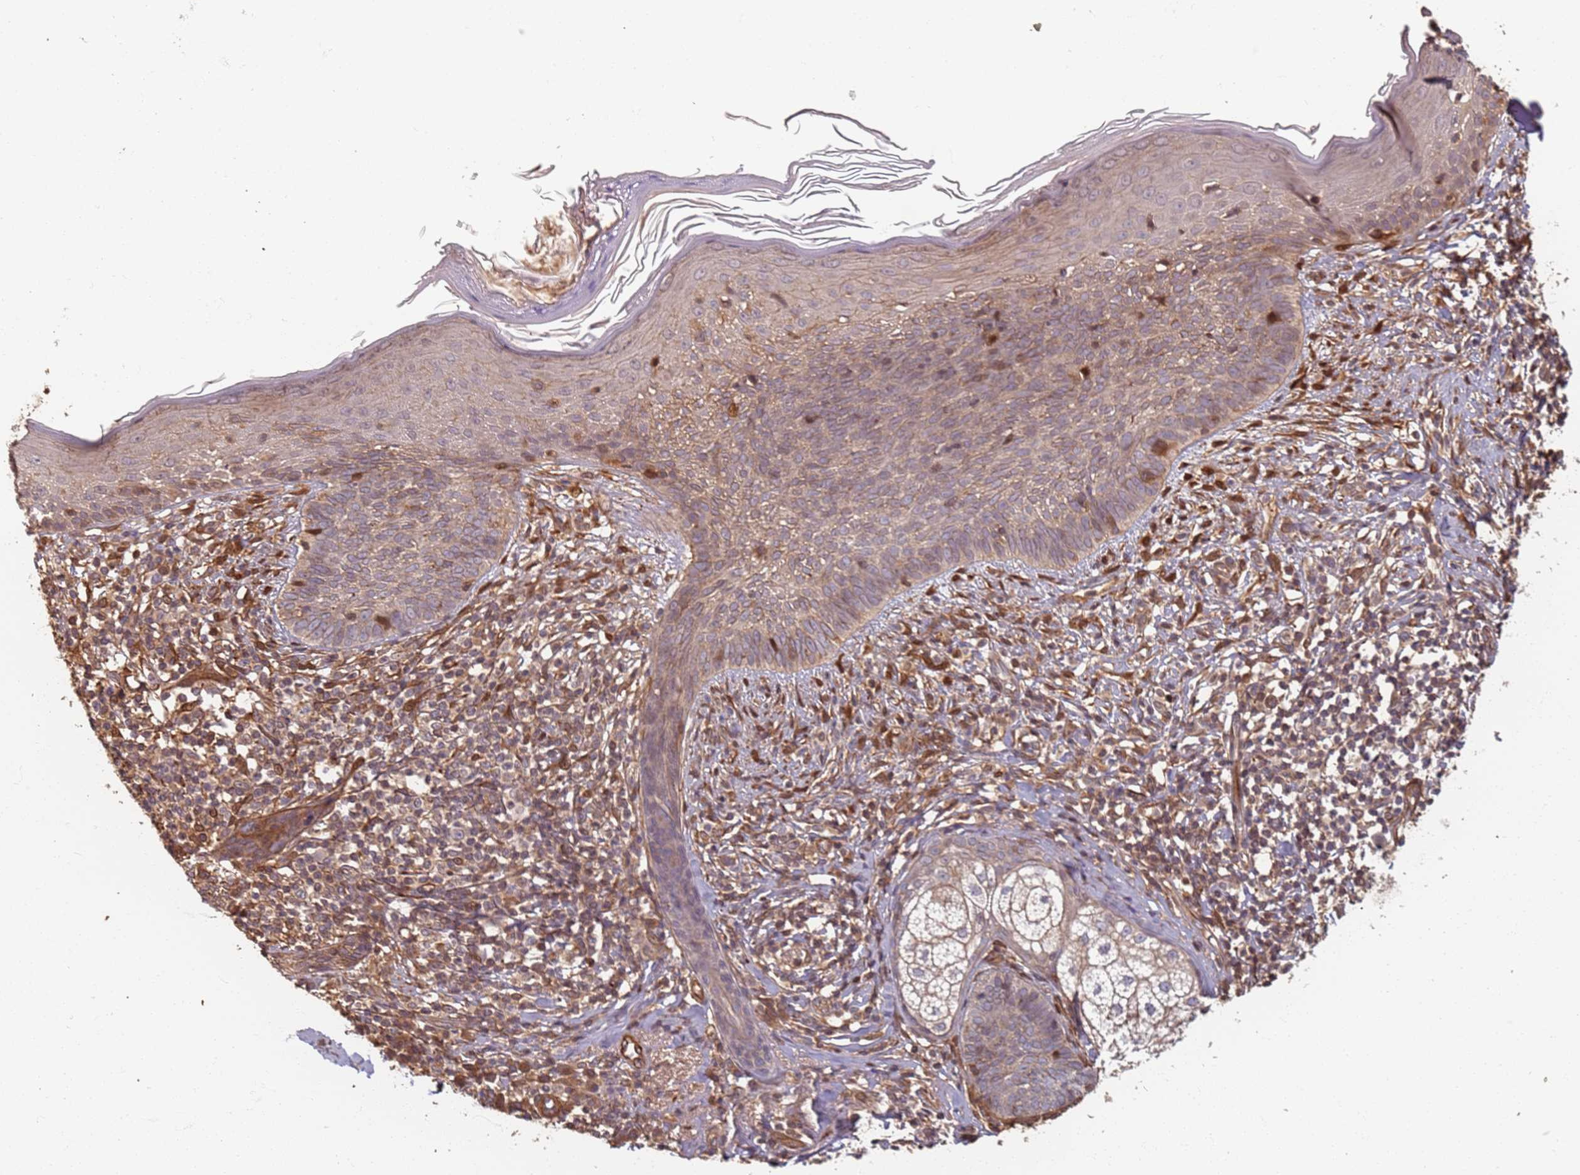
{"staining": {"intensity": "weak", "quantity": "25%-75%", "location": "cytoplasmic/membranous"}, "tissue": "skin cancer", "cell_type": "Tumor cells", "image_type": "cancer", "snomed": [{"axis": "morphology", "description": "Basal cell carcinoma"}, {"axis": "topography", "description": "Skin"}], "caption": "This micrograph demonstrates immunohistochemistry staining of skin cancer, with low weak cytoplasmic/membranous staining in about 25%-75% of tumor cells.", "gene": "SDCCAG8", "patient": {"sex": "male", "age": 73}}